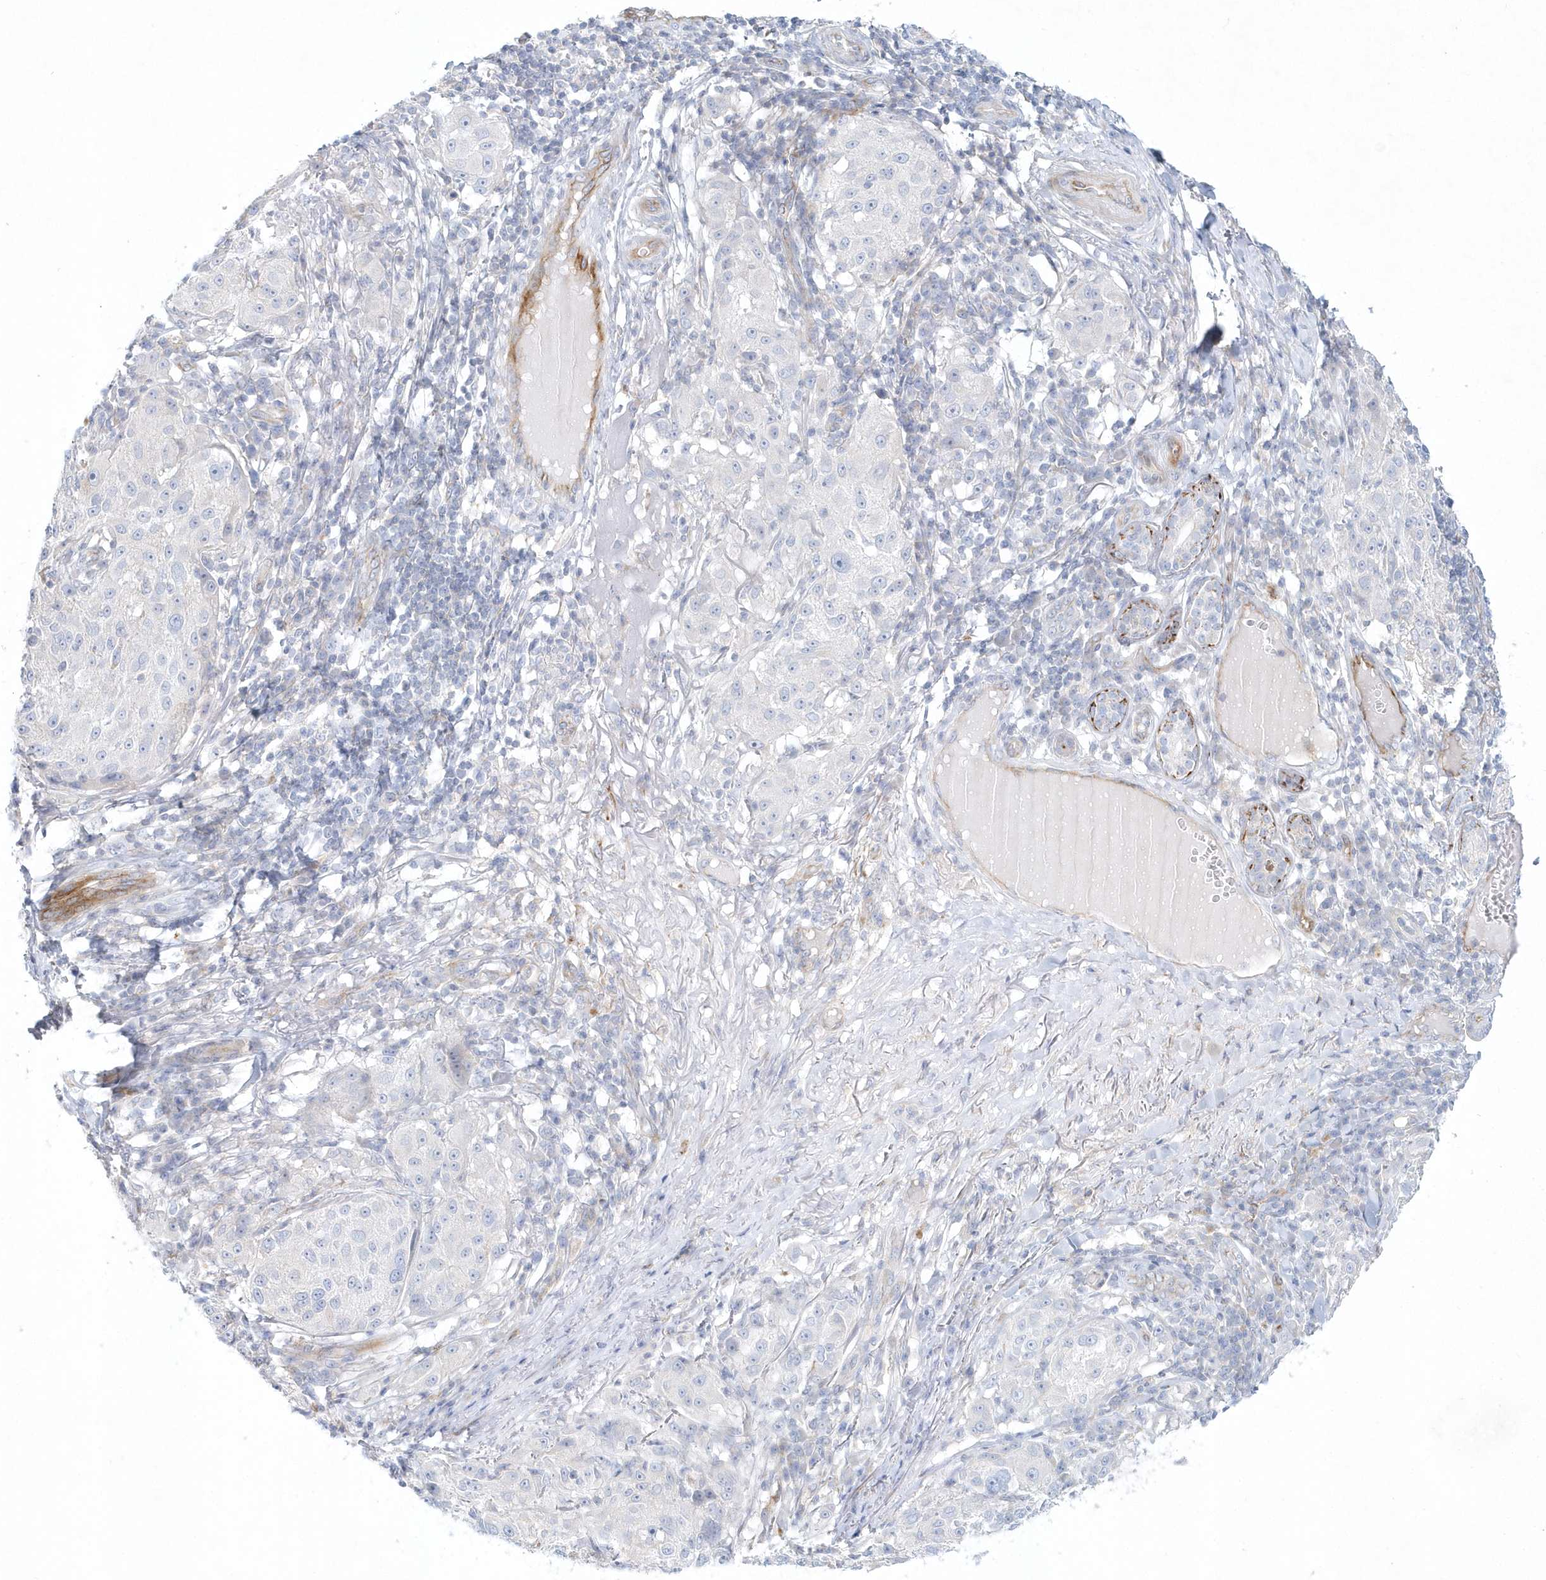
{"staining": {"intensity": "negative", "quantity": "none", "location": "none"}, "tissue": "melanoma", "cell_type": "Tumor cells", "image_type": "cancer", "snomed": [{"axis": "morphology", "description": "Necrosis, NOS"}, {"axis": "morphology", "description": "Malignant melanoma, NOS"}, {"axis": "topography", "description": "Skin"}], "caption": "This is an IHC image of melanoma. There is no positivity in tumor cells.", "gene": "DNAH1", "patient": {"sex": "female", "age": 87}}